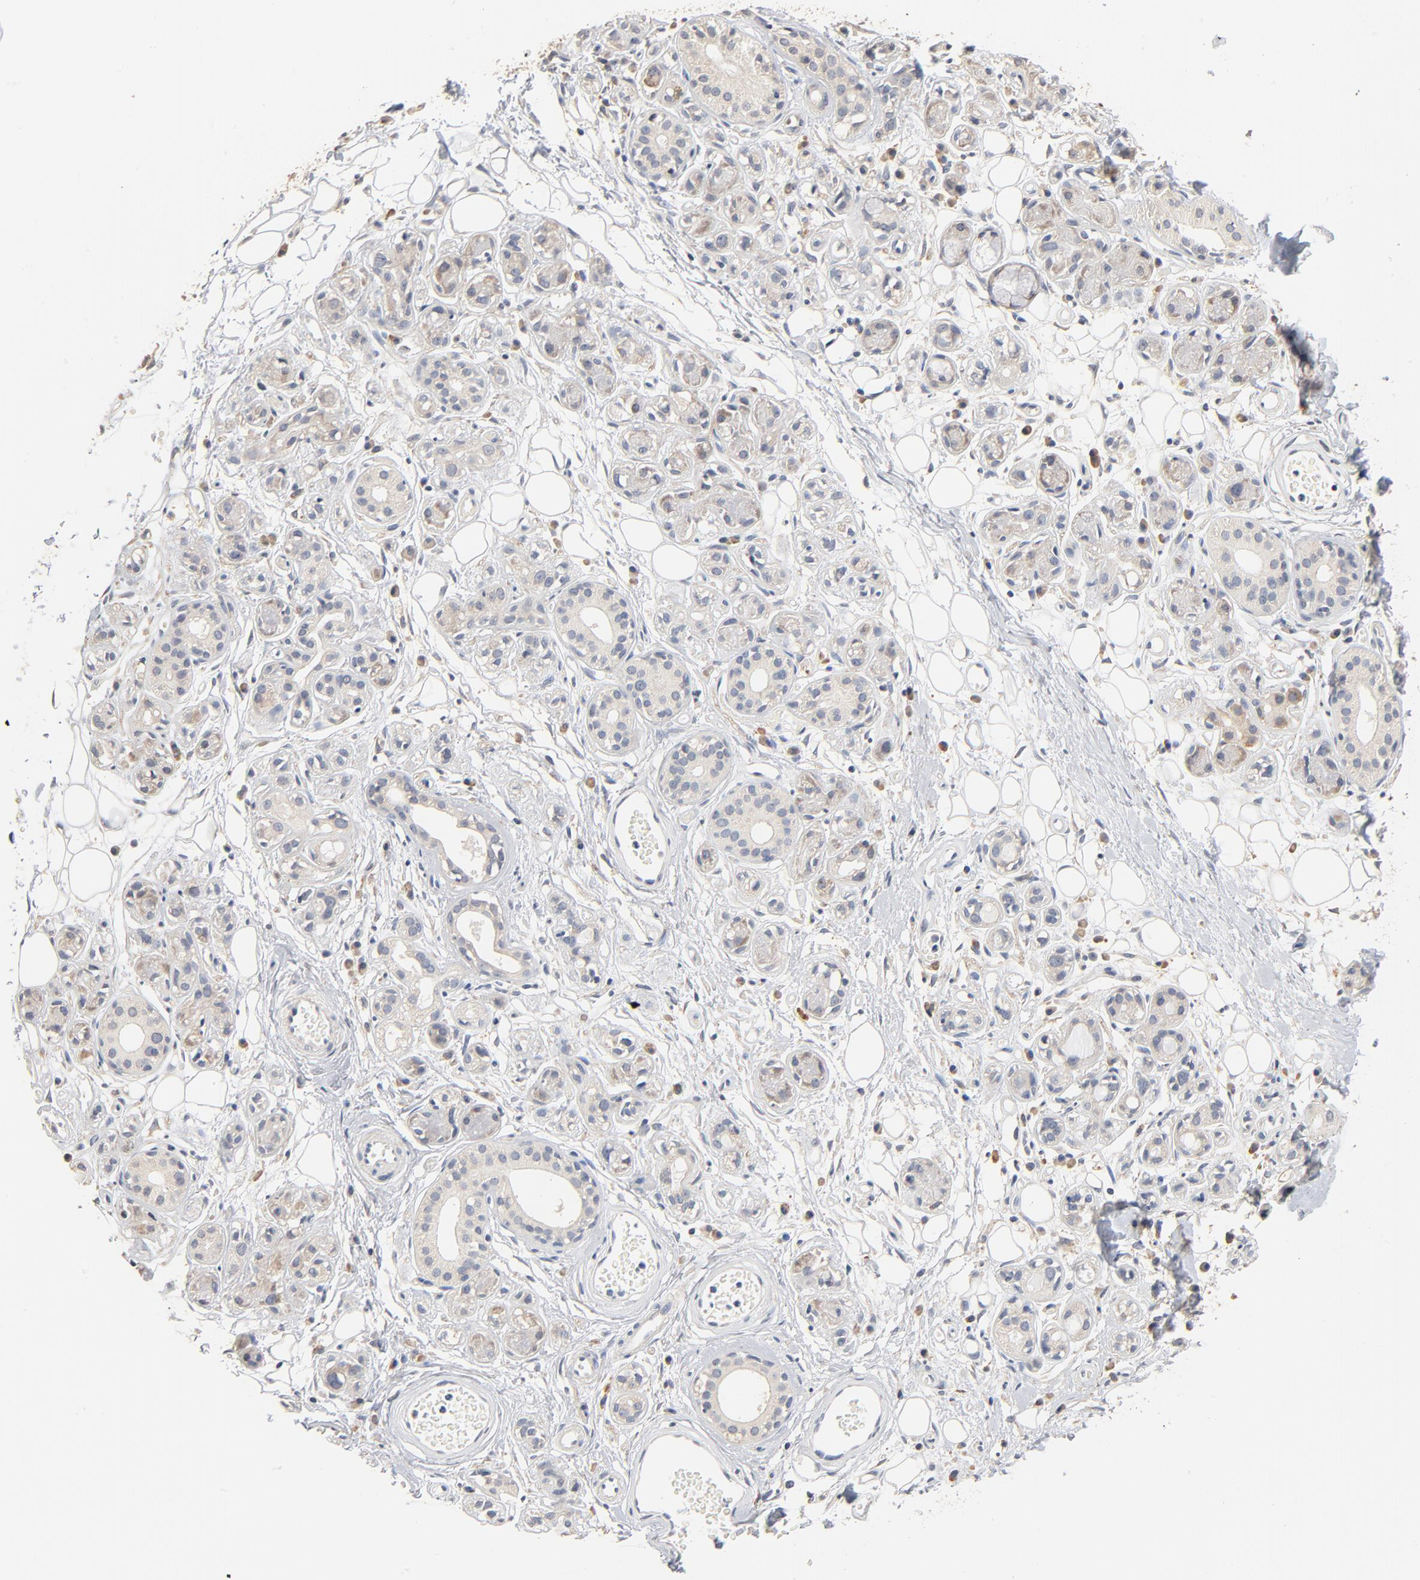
{"staining": {"intensity": "moderate", "quantity": "<25%", "location": "cytoplasmic/membranous"}, "tissue": "salivary gland", "cell_type": "Glandular cells", "image_type": "normal", "snomed": [{"axis": "morphology", "description": "Normal tissue, NOS"}, {"axis": "topography", "description": "Salivary gland"}], "caption": "Immunohistochemistry staining of benign salivary gland, which shows low levels of moderate cytoplasmic/membranous staining in about <25% of glandular cells indicating moderate cytoplasmic/membranous protein expression. The staining was performed using DAB (brown) for protein detection and nuclei were counterstained in hematoxylin (blue).", "gene": "ZDHHC8", "patient": {"sex": "male", "age": 54}}